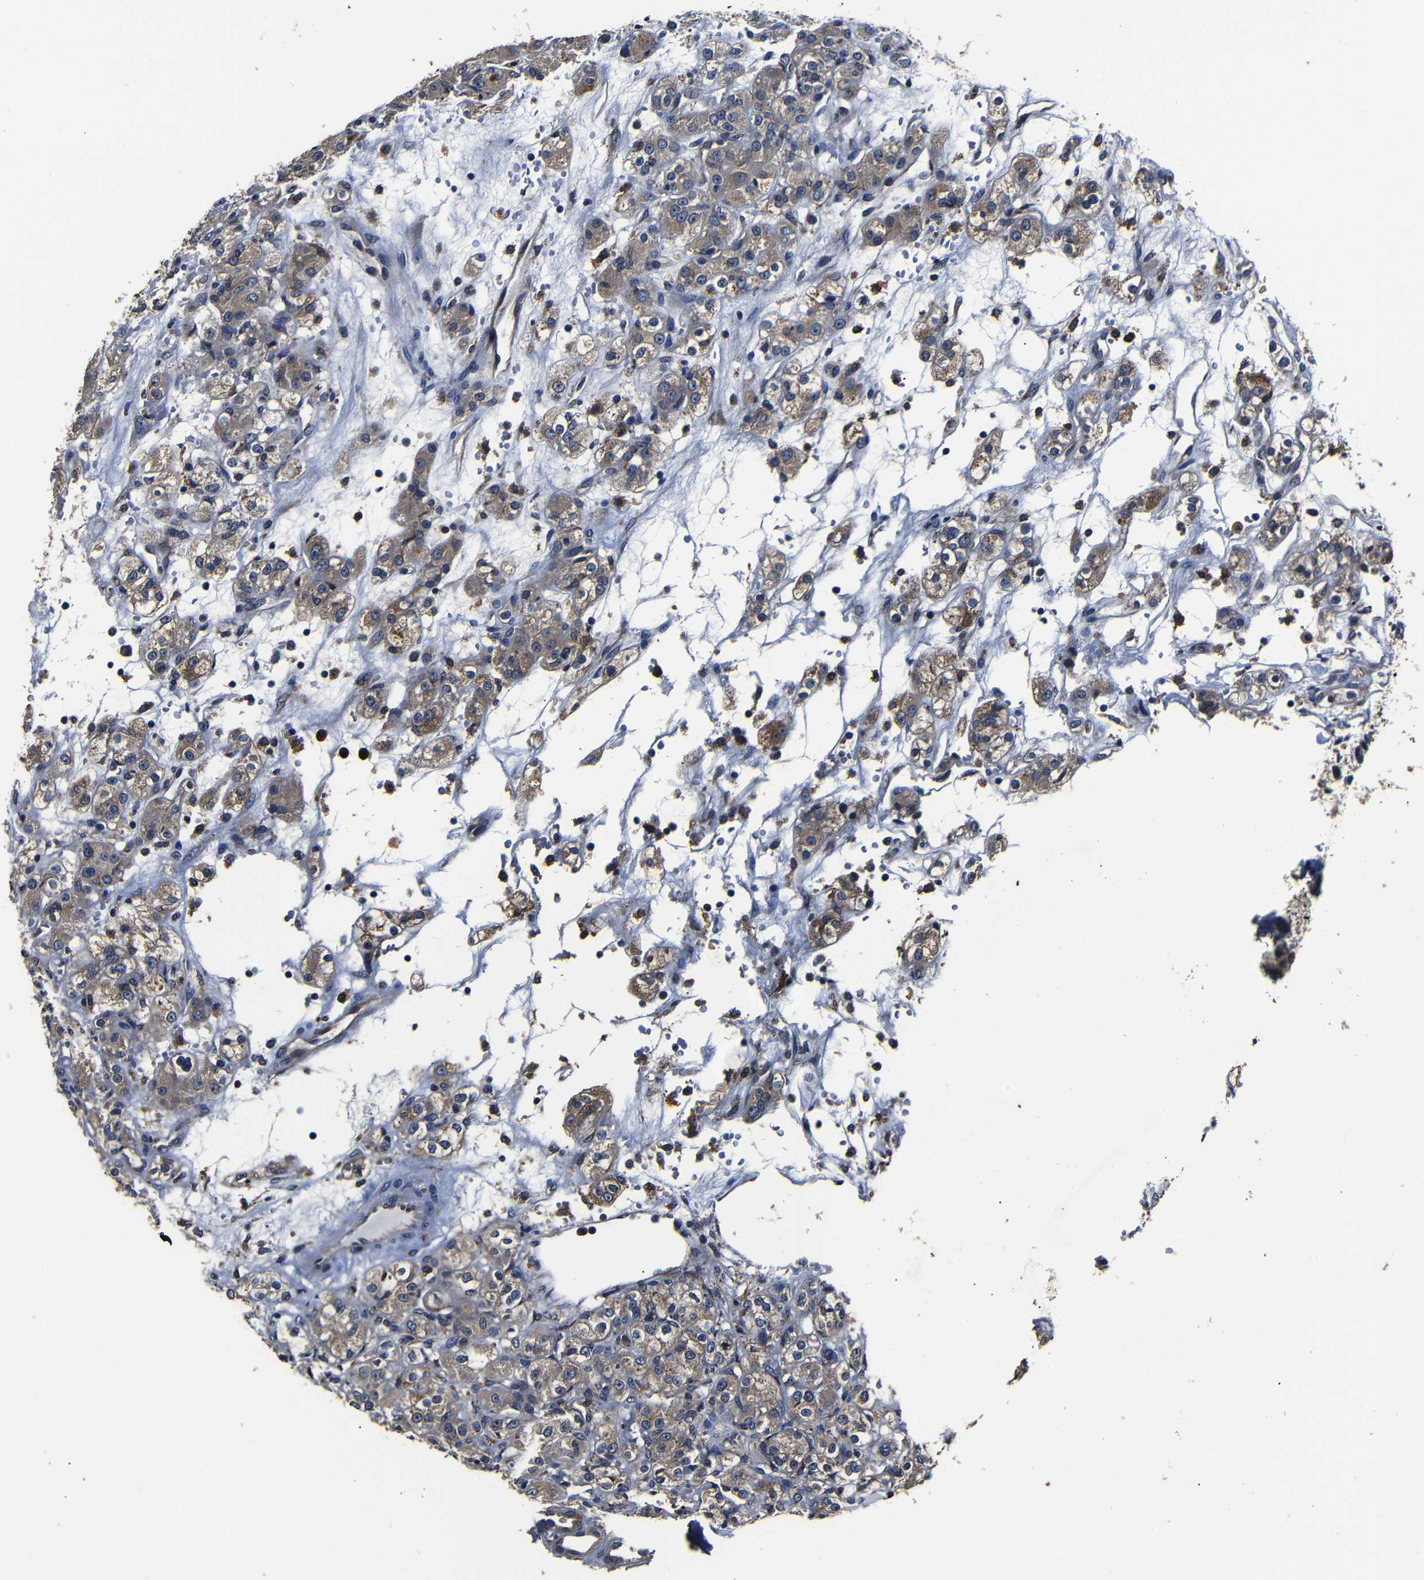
{"staining": {"intensity": "moderate", "quantity": ">75%", "location": "cytoplasmic/membranous"}, "tissue": "renal cancer", "cell_type": "Tumor cells", "image_type": "cancer", "snomed": [{"axis": "morphology", "description": "Normal tissue, NOS"}, {"axis": "morphology", "description": "Adenocarcinoma, NOS"}, {"axis": "topography", "description": "Kidney"}], "caption": "Immunohistochemistry image of neoplastic tissue: adenocarcinoma (renal) stained using immunohistochemistry (IHC) reveals medium levels of moderate protein expression localized specifically in the cytoplasmic/membranous of tumor cells, appearing as a cytoplasmic/membranous brown color.", "gene": "SCN9A", "patient": {"sex": "male", "age": 61}}